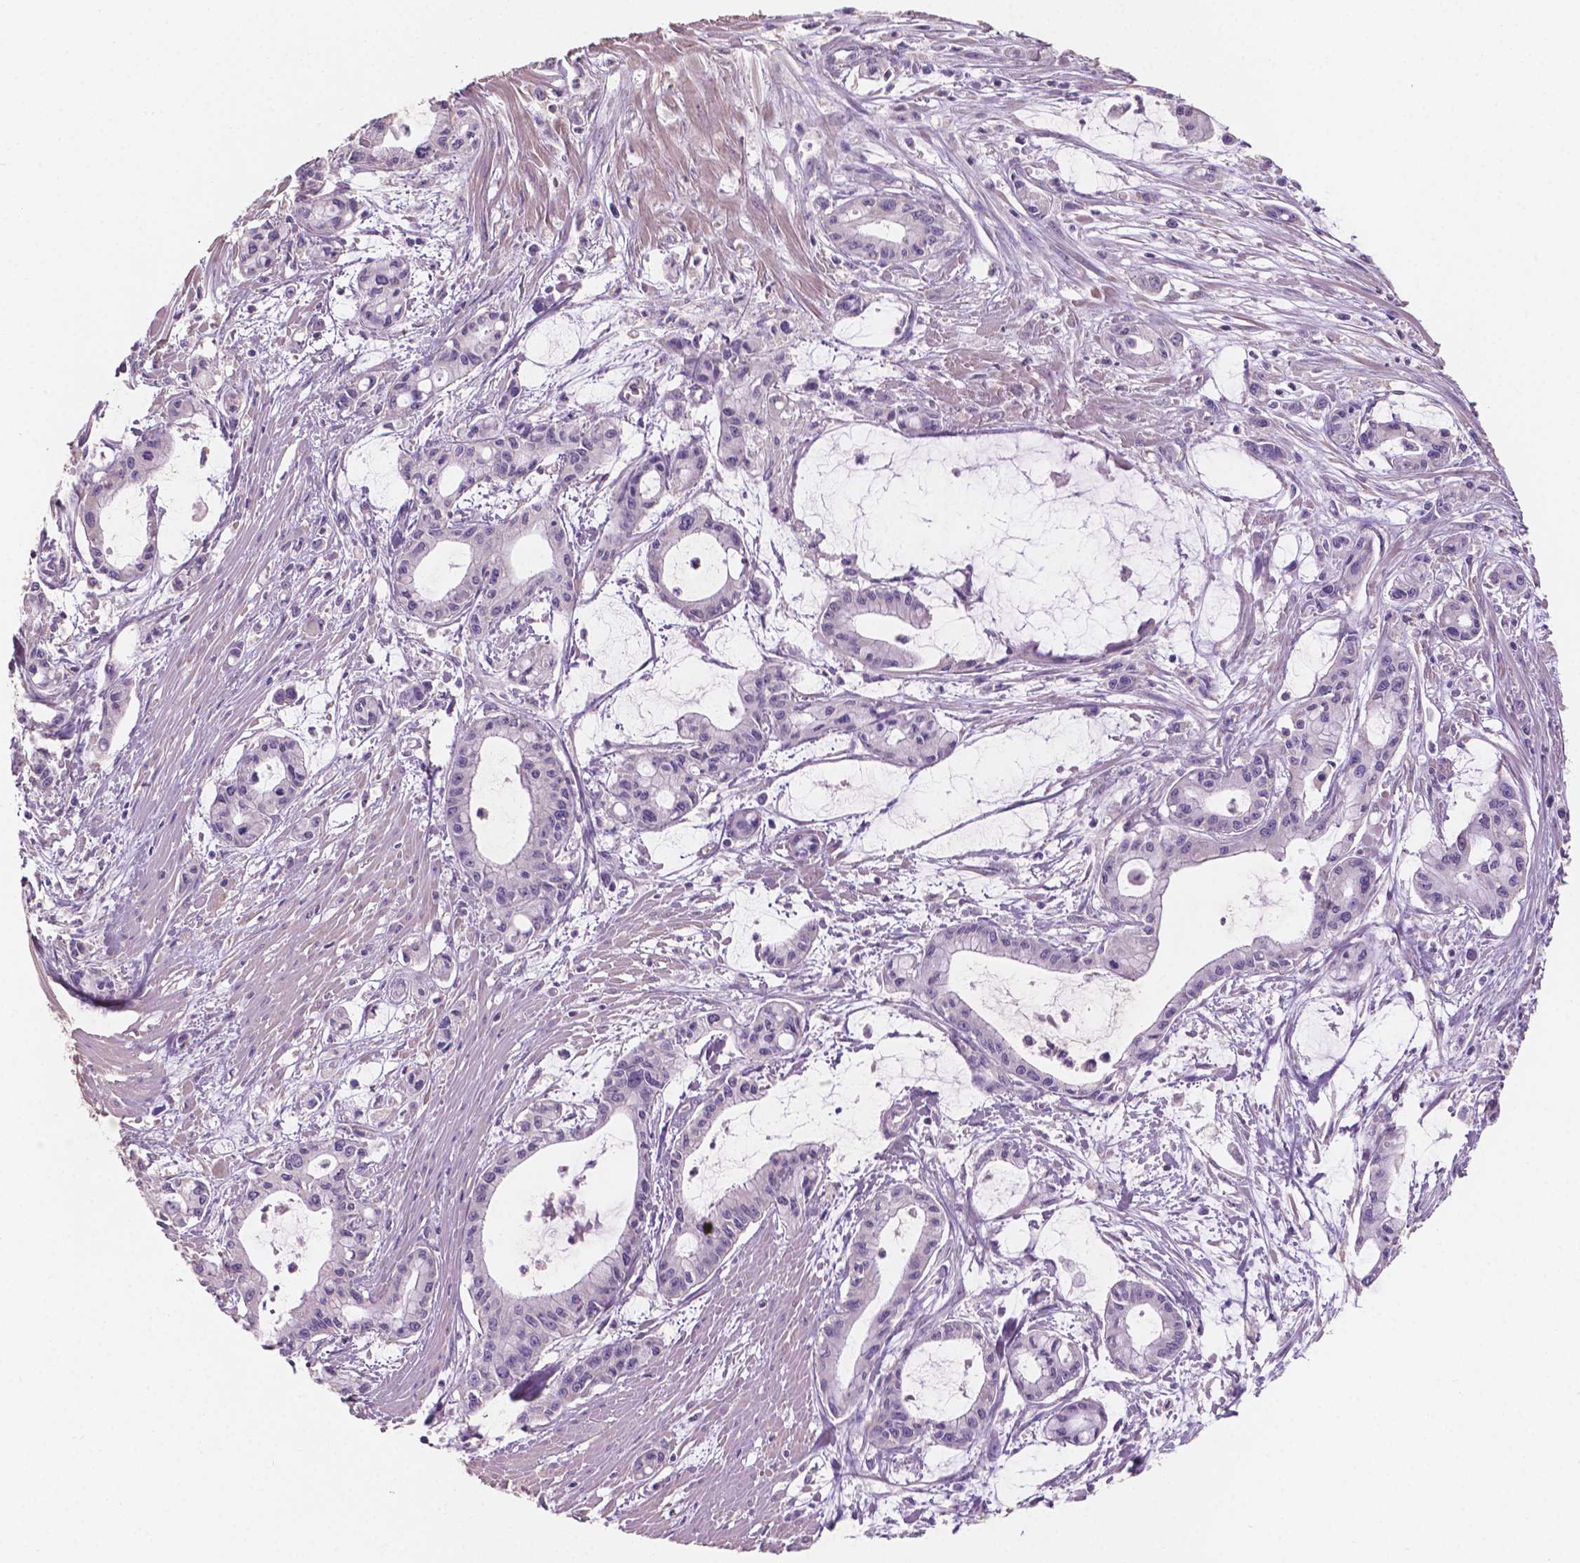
{"staining": {"intensity": "negative", "quantity": "none", "location": "none"}, "tissue": "pancreatic cancer", "cell_type": "Tumor cells", "image_type": "cancer", "snomed": [{"axis": "morphology", "description": "Adenocarcinoma, NOS"}, {"axis": "topography", "description": "Pancreas"}], "caption": "Immunohistochemical staining of human pancreatic adenocarcinoma displays no significant staining in tumor cells. The staining was performed using DAB to visualize the protein expression in brown, while the nuclei were stained in blue with hematoxylin (Magnification: 20x).", "gene": "SBSN", "patient": {"sex": "male", "age": 48}}